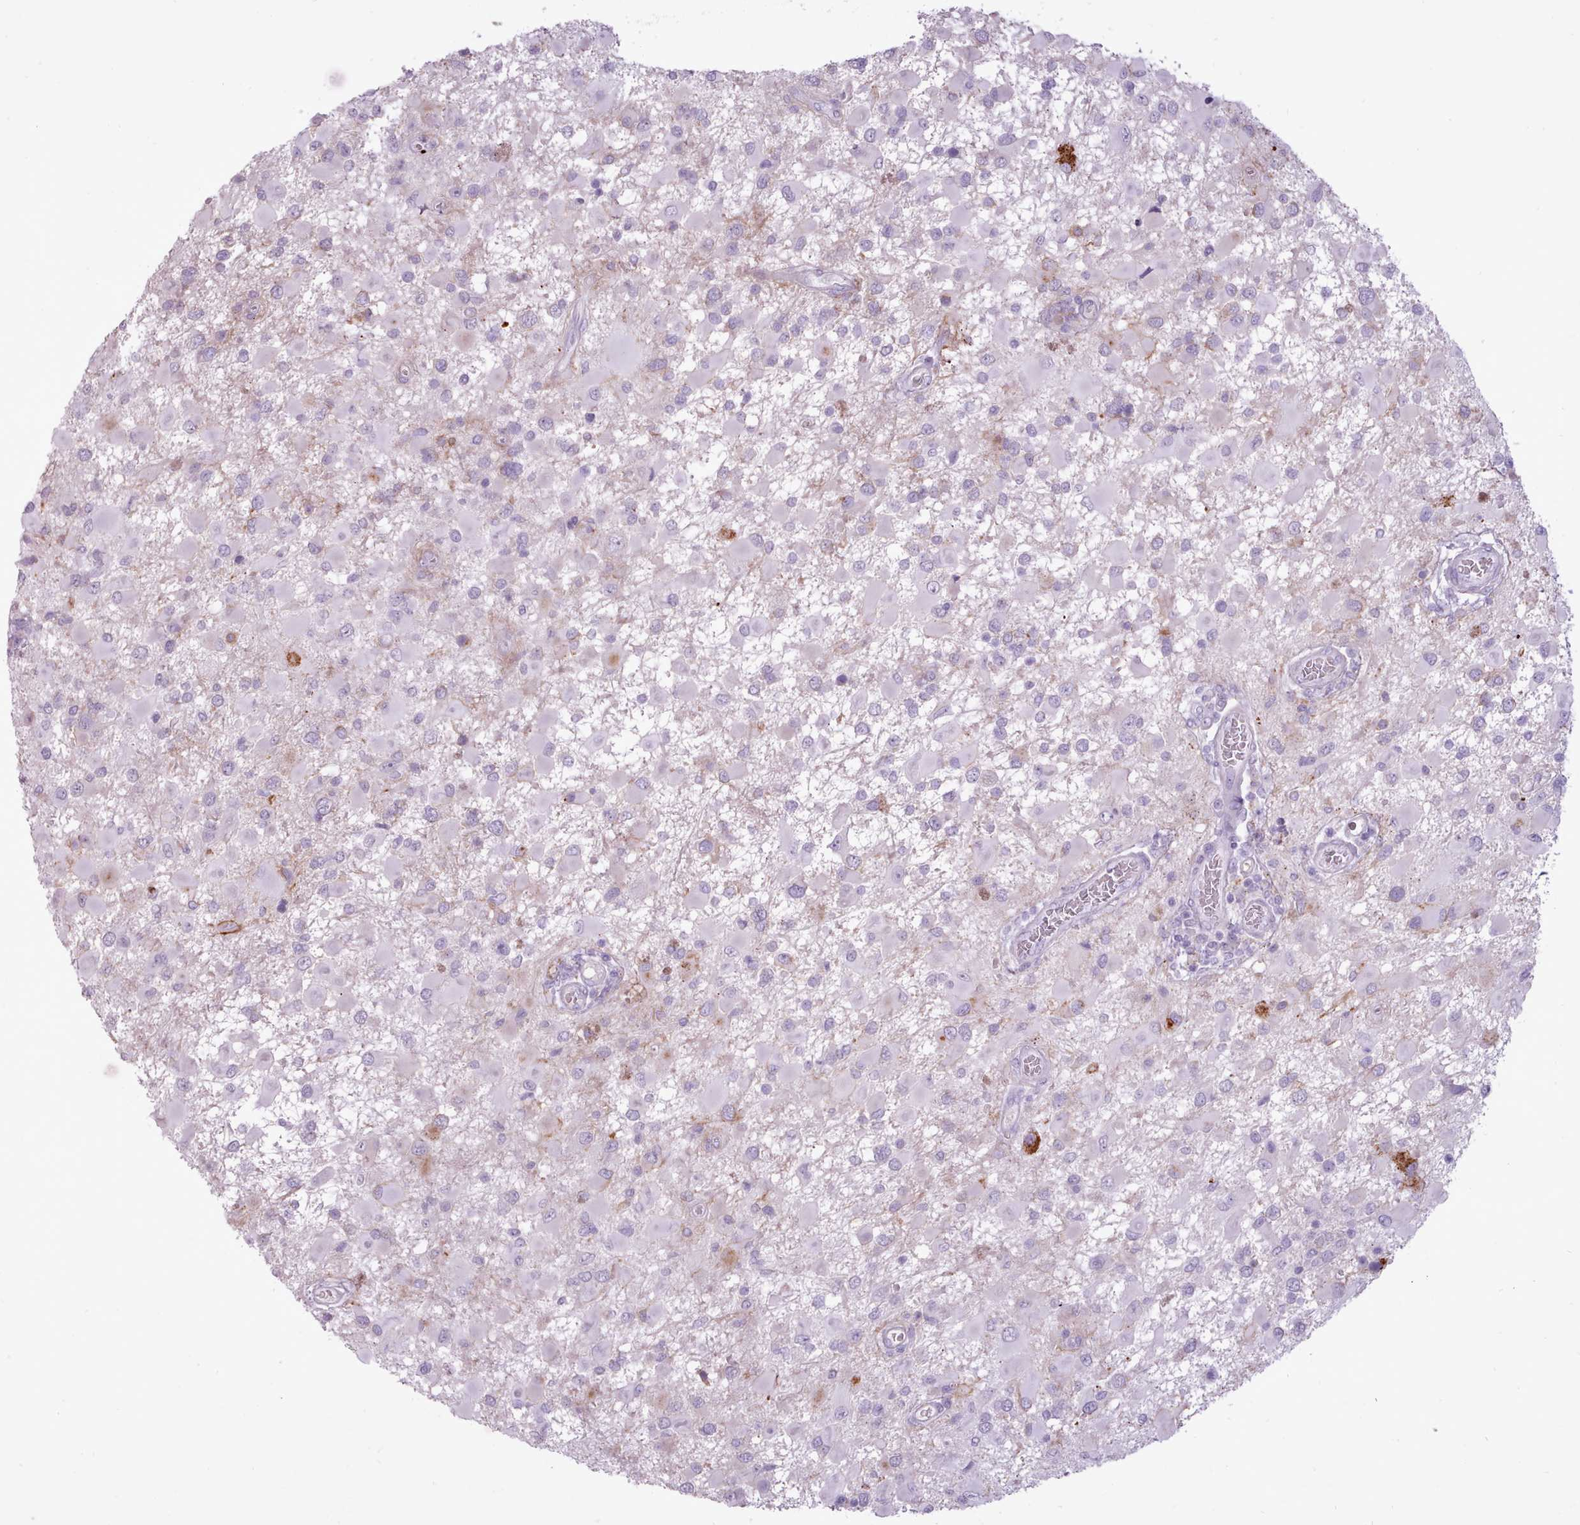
{"staining": {"intensity": "negative", "quantity": "none", "location": "none"}, "tissue": "glioma", "cell_type": "Tumor cells", "image_type": "cancer", "snomed": [{"axis": "morphology", "description": "Glioma, malignant, High grade"}, {"axis": "topography", "description": "Brain"}], "caption": "Tumor cells are negative for protein expression in human high-grade glioma (malignant).", "gene": "ATRAID", "patient": {"sex": "male", "age": 53}}